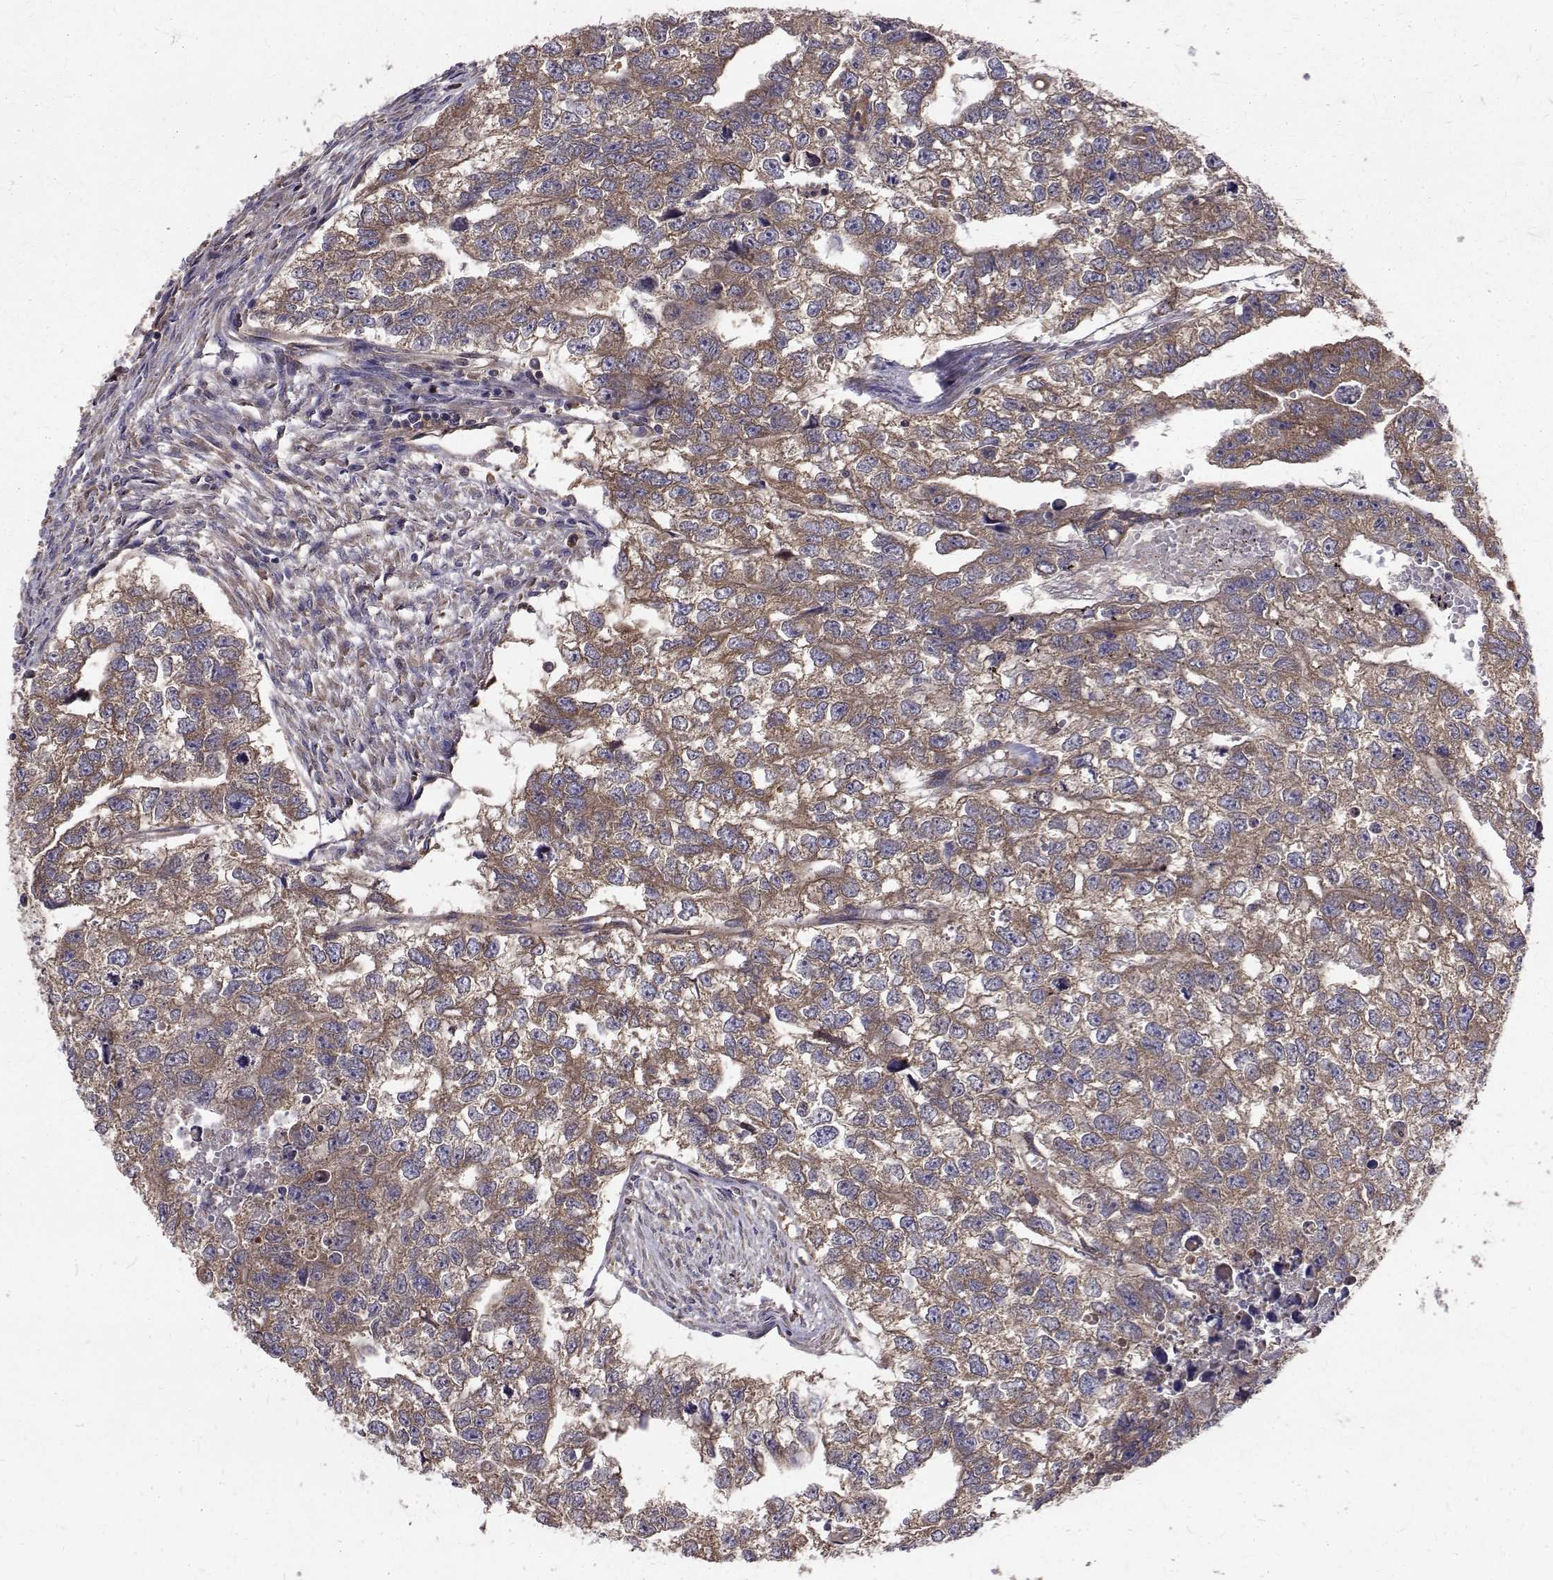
{"staining": {"intensity": "moderate", "quantity": ">75%", "location": "cytoplasmic/membranous"}, "tissue": "testis cancer", "cell_type": "Tumor cells", "image_type": "cancer", "snomed": [{"axis": "morphology", "description": "Carcinoma, Embryonal, NOS"}, {"axis": "morphology", "description": "Teratoma, malignant, NOS"}, {"axis": "topography", "description": "Testis"}], "caption": "Approximately >75% of tumor cells in testis embryonal carcinoma demonstrate moderate cytoplasmic/membranous protein positivity as visualized by brown immunohistochemical staining.", "gene": "FARSB", "patient": {"sex": "male", "age": 44}}